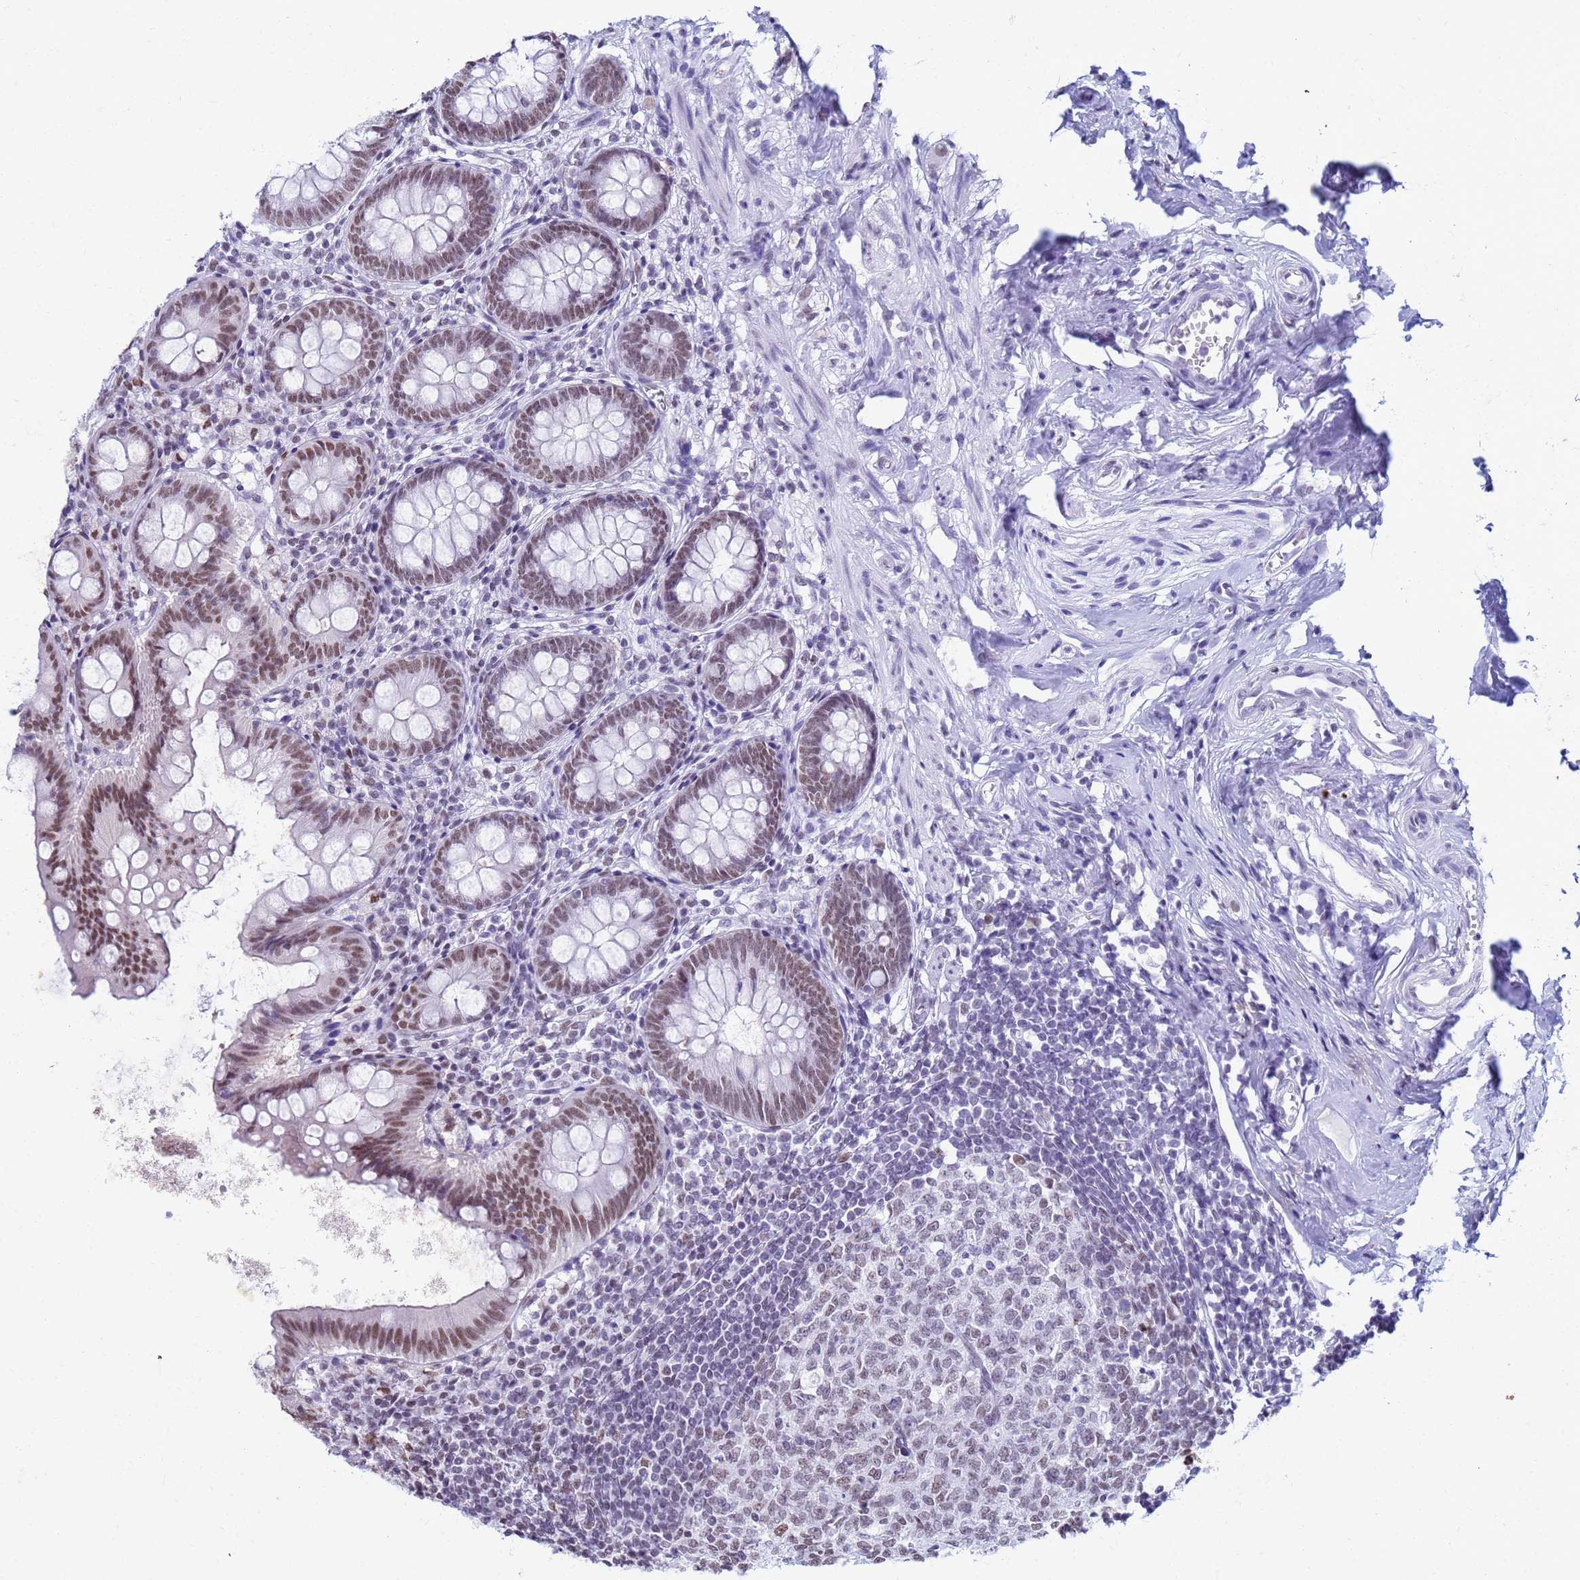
{"staining": {"intensity": "moderate", "quantity": ">75%", "location": "nuclear"}, "tissue": "appendix", "cell_type": "Glandular cells", "image_type": "normal", "snomed": [{"axis": "morphology", "description": "Normal tissue, NOS"}, {"axis": "topography", "description": "Appendix"}], "caption": "Brown immunohistochemical staining in unremarkable human appendix displays moderate nuclear staining in about >75% of glandular cells. Nuclei are stained in blue.", "gene": "FAM170B", "patient": {"sex": "female", "age": 51}}